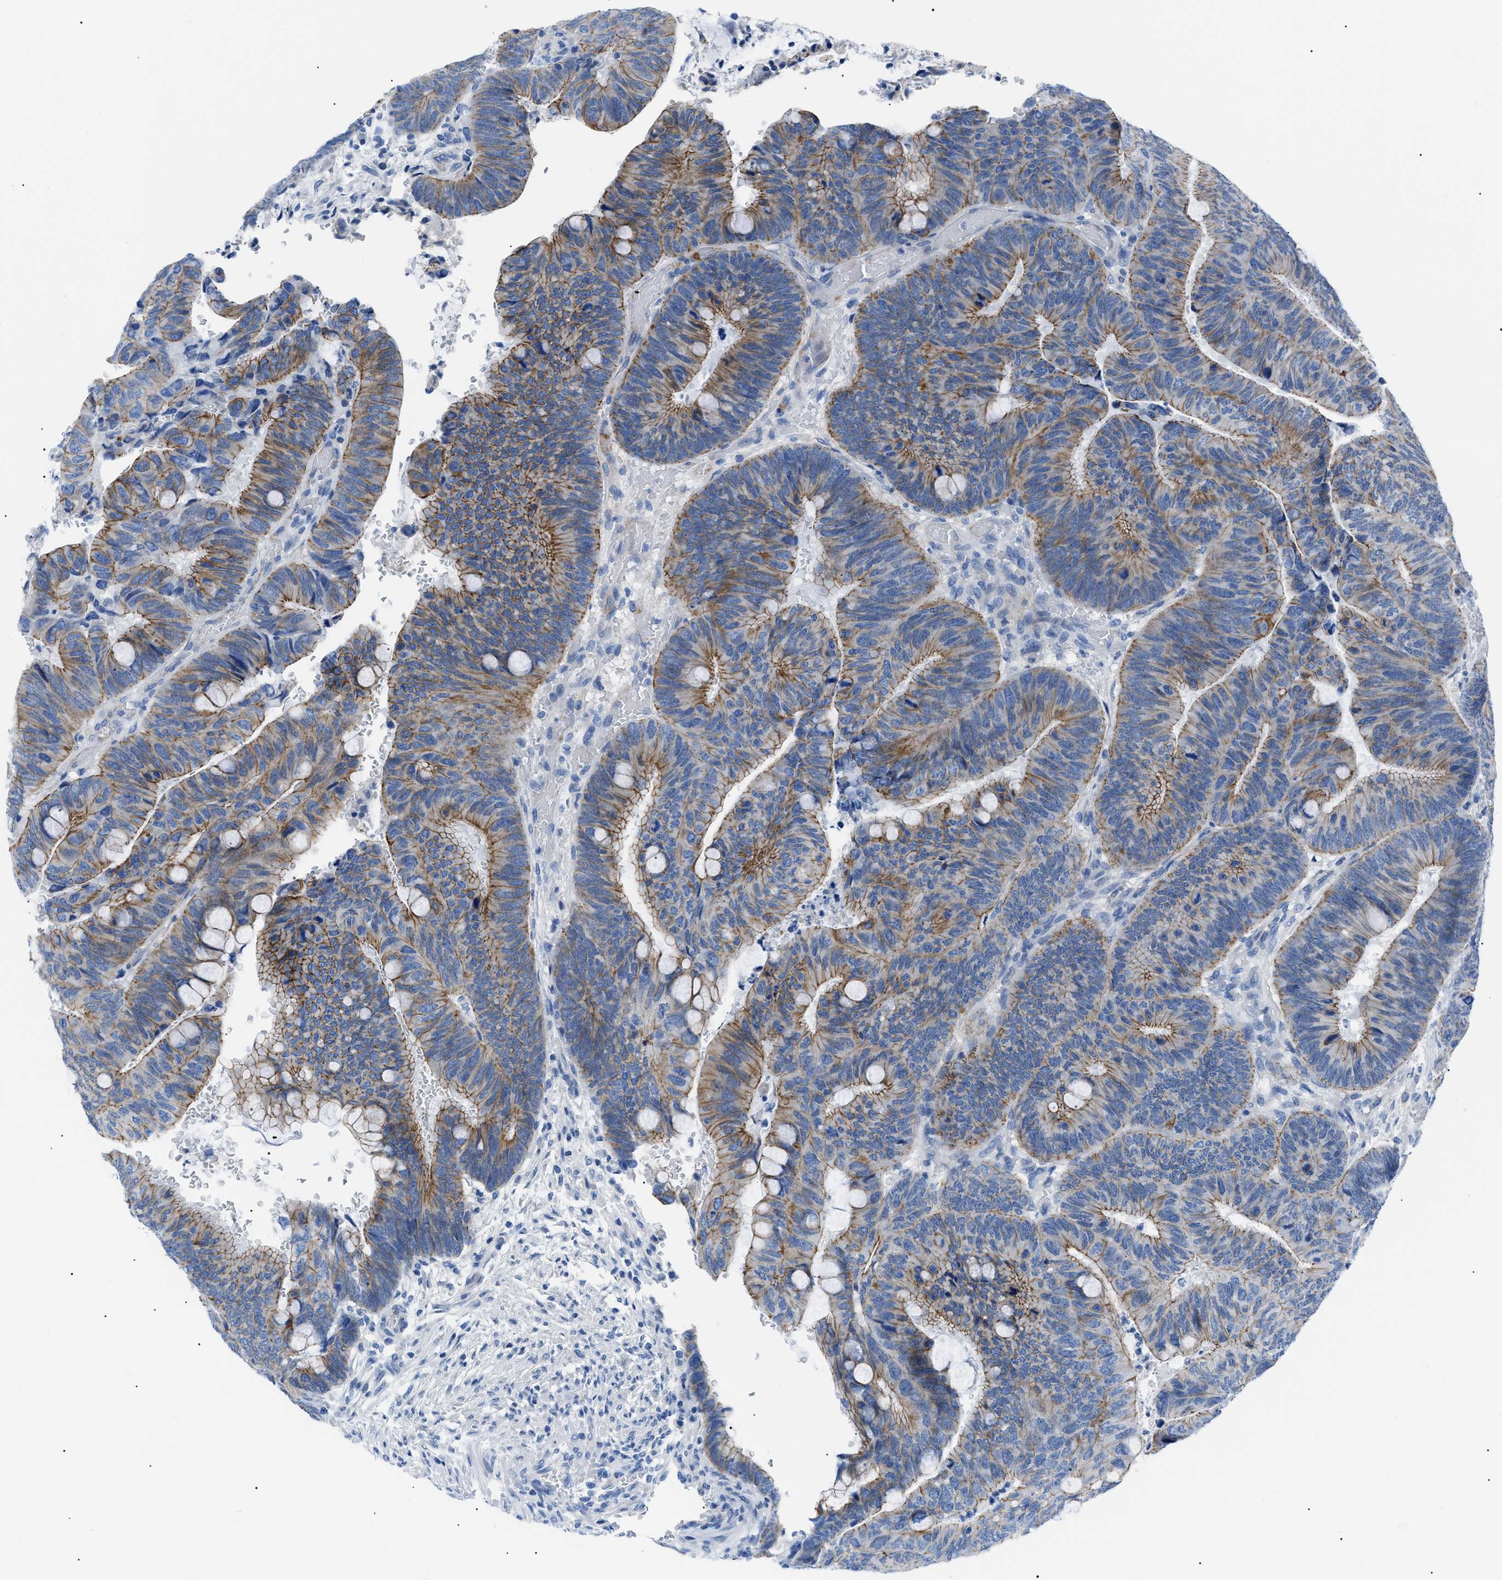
{"staining": {"intensity": "moderate", "quantity": ">75%", "location": "cytoplasmic/membranous"}, "tissue": "colorectal cancer", "cell_type": "Tumor cells", "image_type": "cancer", "snomed": [{"axis": "morphology", "description": "Normal tissue, NOS"}, {"axis": "morphology", "description": "Adenocarcinoma, NOS"}, {"axis": "topography", "description": "Rectum"}], "caption": "DAB immunohistochemical staining of human adenocarcinoma (colorectal) shows moderate cytoplasmic/membranous protein expression in about >75% of tumor cells.", "gene": "ZDHHC24", "patient": {"sex": "male", "age": 92}}